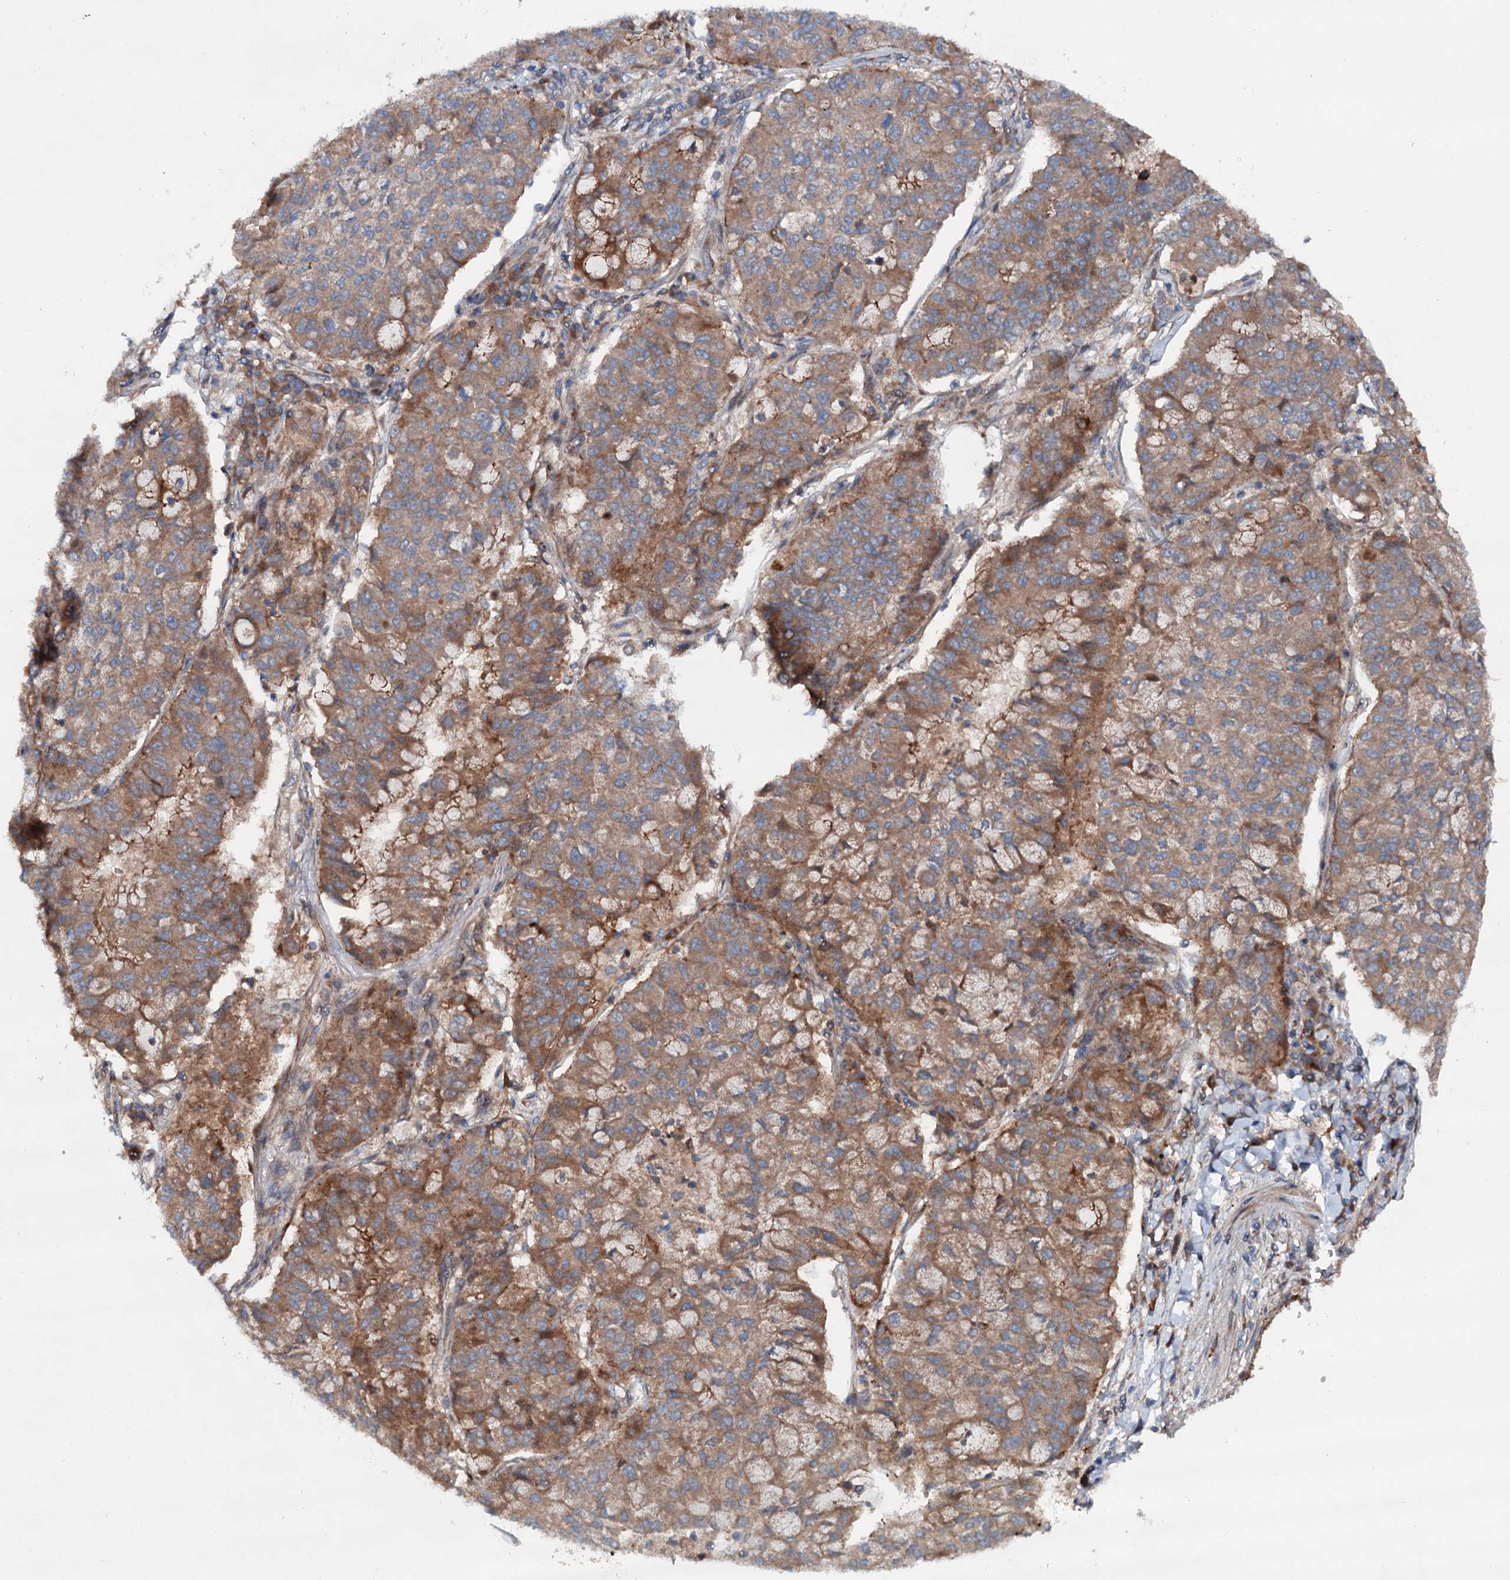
{"staining": {"intensity": "moderate", "quantity": ">75%", "location": "cytoplasmic/membranous"}, "tissue": "lung cancer", "cell_type": "Tumor cells", "image_type": "cancer", "snomed": [{"axis": "morphology", "description": "Squamous cell carcinoma, NOS"}, {"axis": "topography", "description": "Lung"}], "caption": "Moderate cytoplasmic/membranous protein positivity is seen in approximately >75% of tumor cells in lung cancer.", "gene": "ADGRG4", "patient": {"sex": "male", "age": 74}}